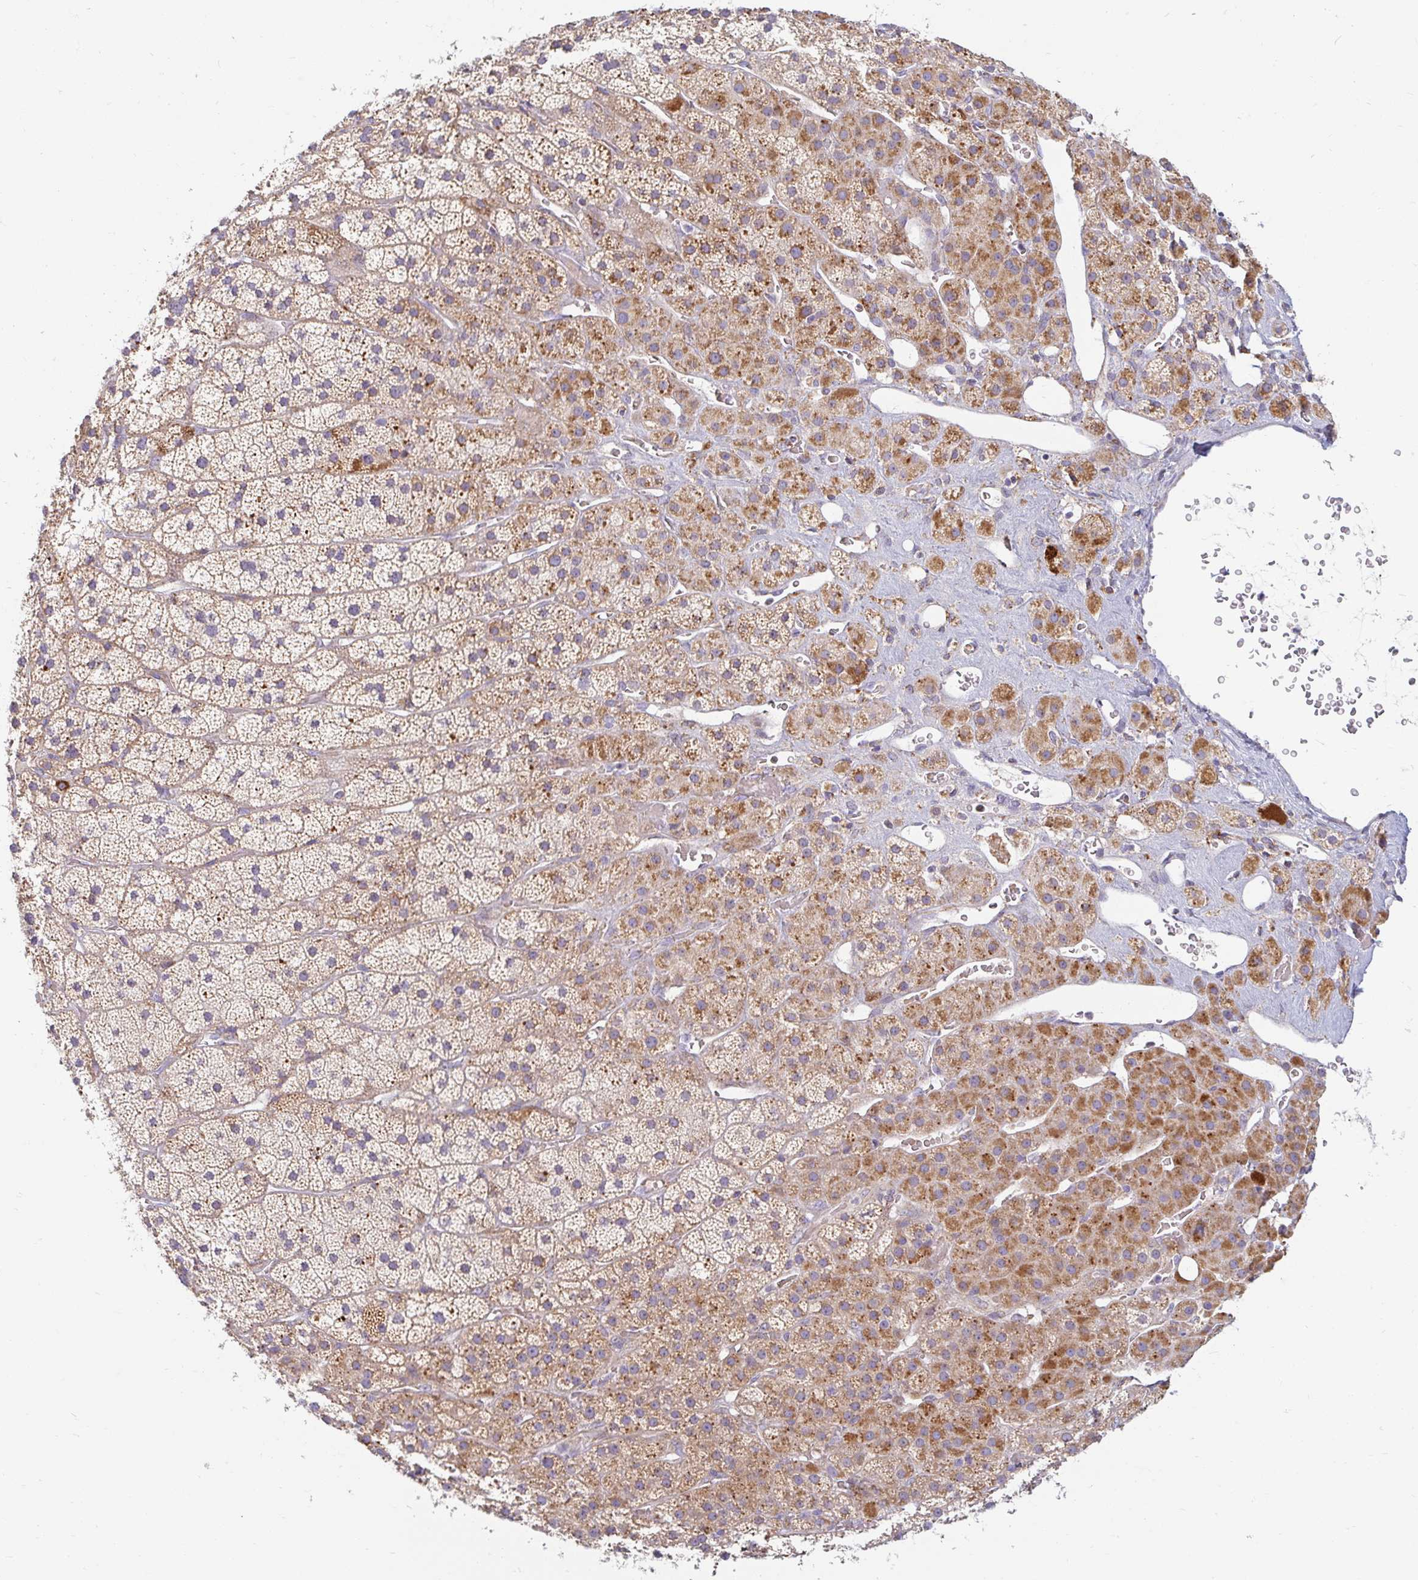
{"staining": {"intensity": "moderate", "quantity": "25%-75%", "location": "cytoplasmic/membranous"}, "tissue": "adrenal gland", "cell_type": "Glandular cells", "image_type": "normal", "snomed": [{"axis": "morphology", "description": "Normal tissue, NOS"}, {"axis": "topography", "description": "Adrenal gland"}], "caption": "Protein expression analysis of benign adrenal gland reveals moderate cytoplasmic/membranous staining in about 25%-75% of glandular cells. (Stains: DAB (3,3'-diaminobenzidine) in brown, nuclei in blue, Microscopy: brightfield microscopy at high magnification).", "gene": "SKP2", "patient": {"sex": "male", "age": 57}}